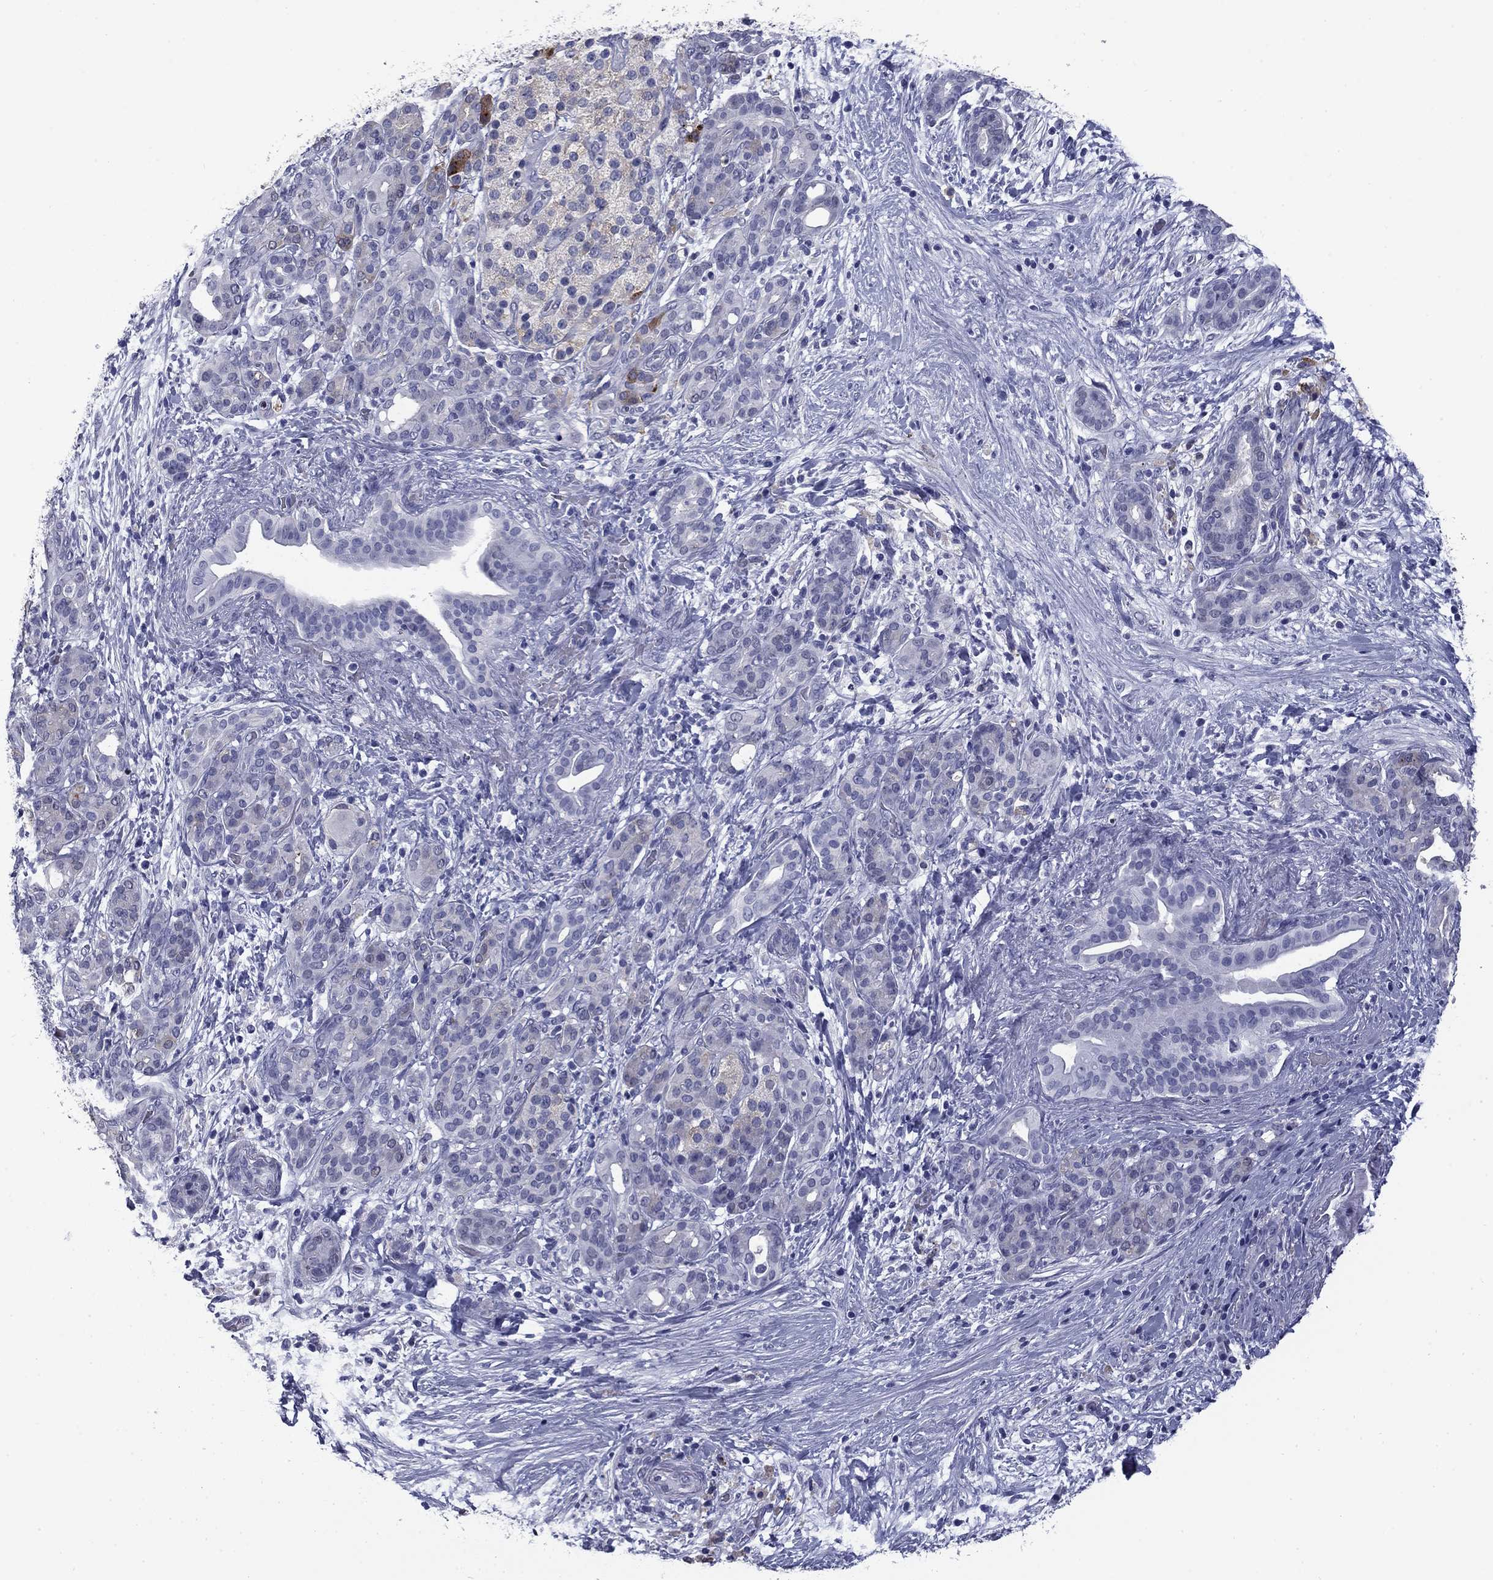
{"staining": {"intensity": "negative", "quantity": "none", "location": "none"}, "tissue": "pancreatic cancer", "cell_type": "Tumor cells", "image_type": "cancer", "snomed": [{"axis": "morphology", "description": "Adenocarcinoma, NOS"}, {"axis": "topography", "description": "Pancreas"}], "caption": "Tumor cells are negative for protein expression in human adenocarcinoma (pancreatic).", "gene": "BCL2L14", "patient": {"sex": "male", "age": 44}}